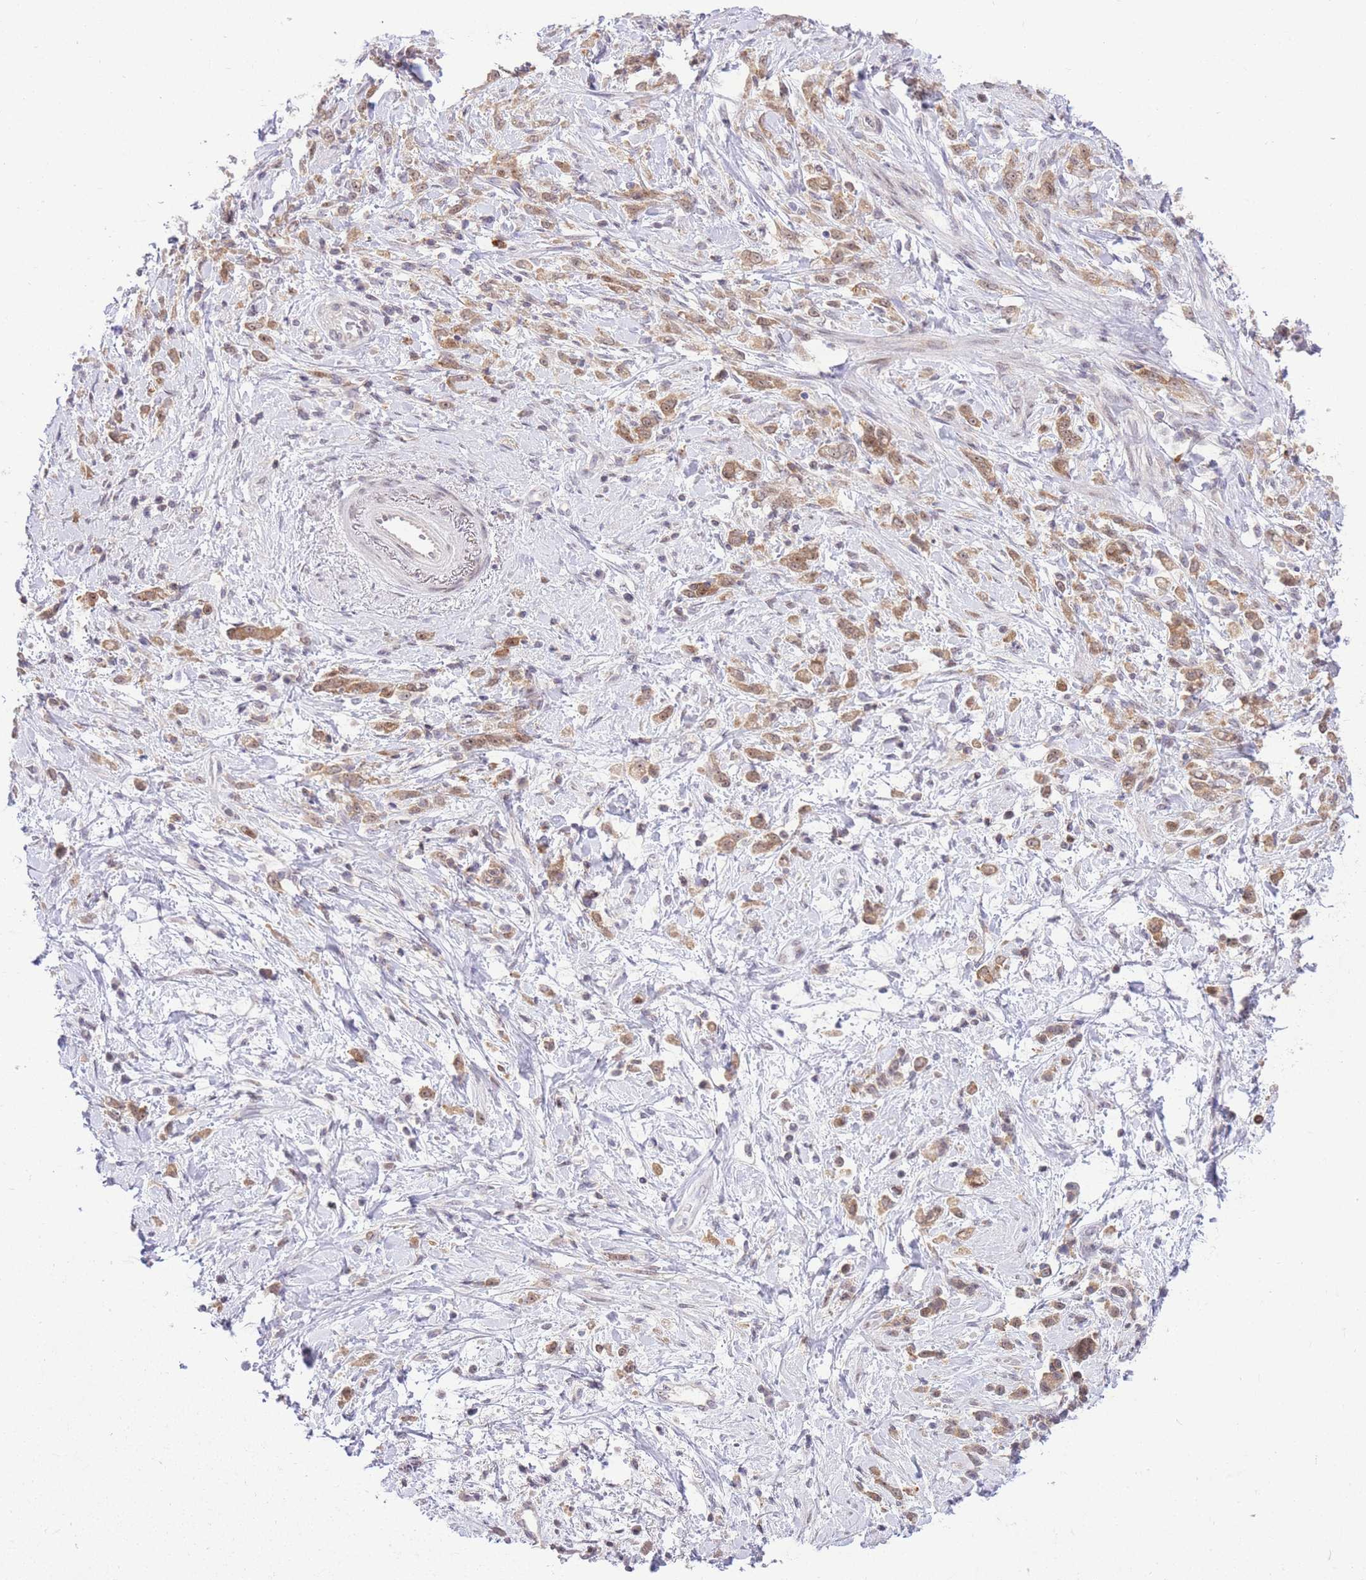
{"staining": {"intensity": "moderate", "quantity": ">75%", "location": "cytoplasmic/membranous"}, "tissue": "stomach cancer", "cell_type": "Tumor cells", "image_type": "cancer", "snomed": [{"axis": "morphology", "description": "Adenocarcinoma, NOS"}, {"axis": "topography", "description": "Stomach"}], "caption": "Immunohistochemistry (IHC) of human stomach cancer (adenocarcinoma) reveals medium levels of moderate cytoplasmic/membranous expression in about >75% of tumor cells.", "gene": "STK39", "patient": {"sex": "female", "age": 60}}